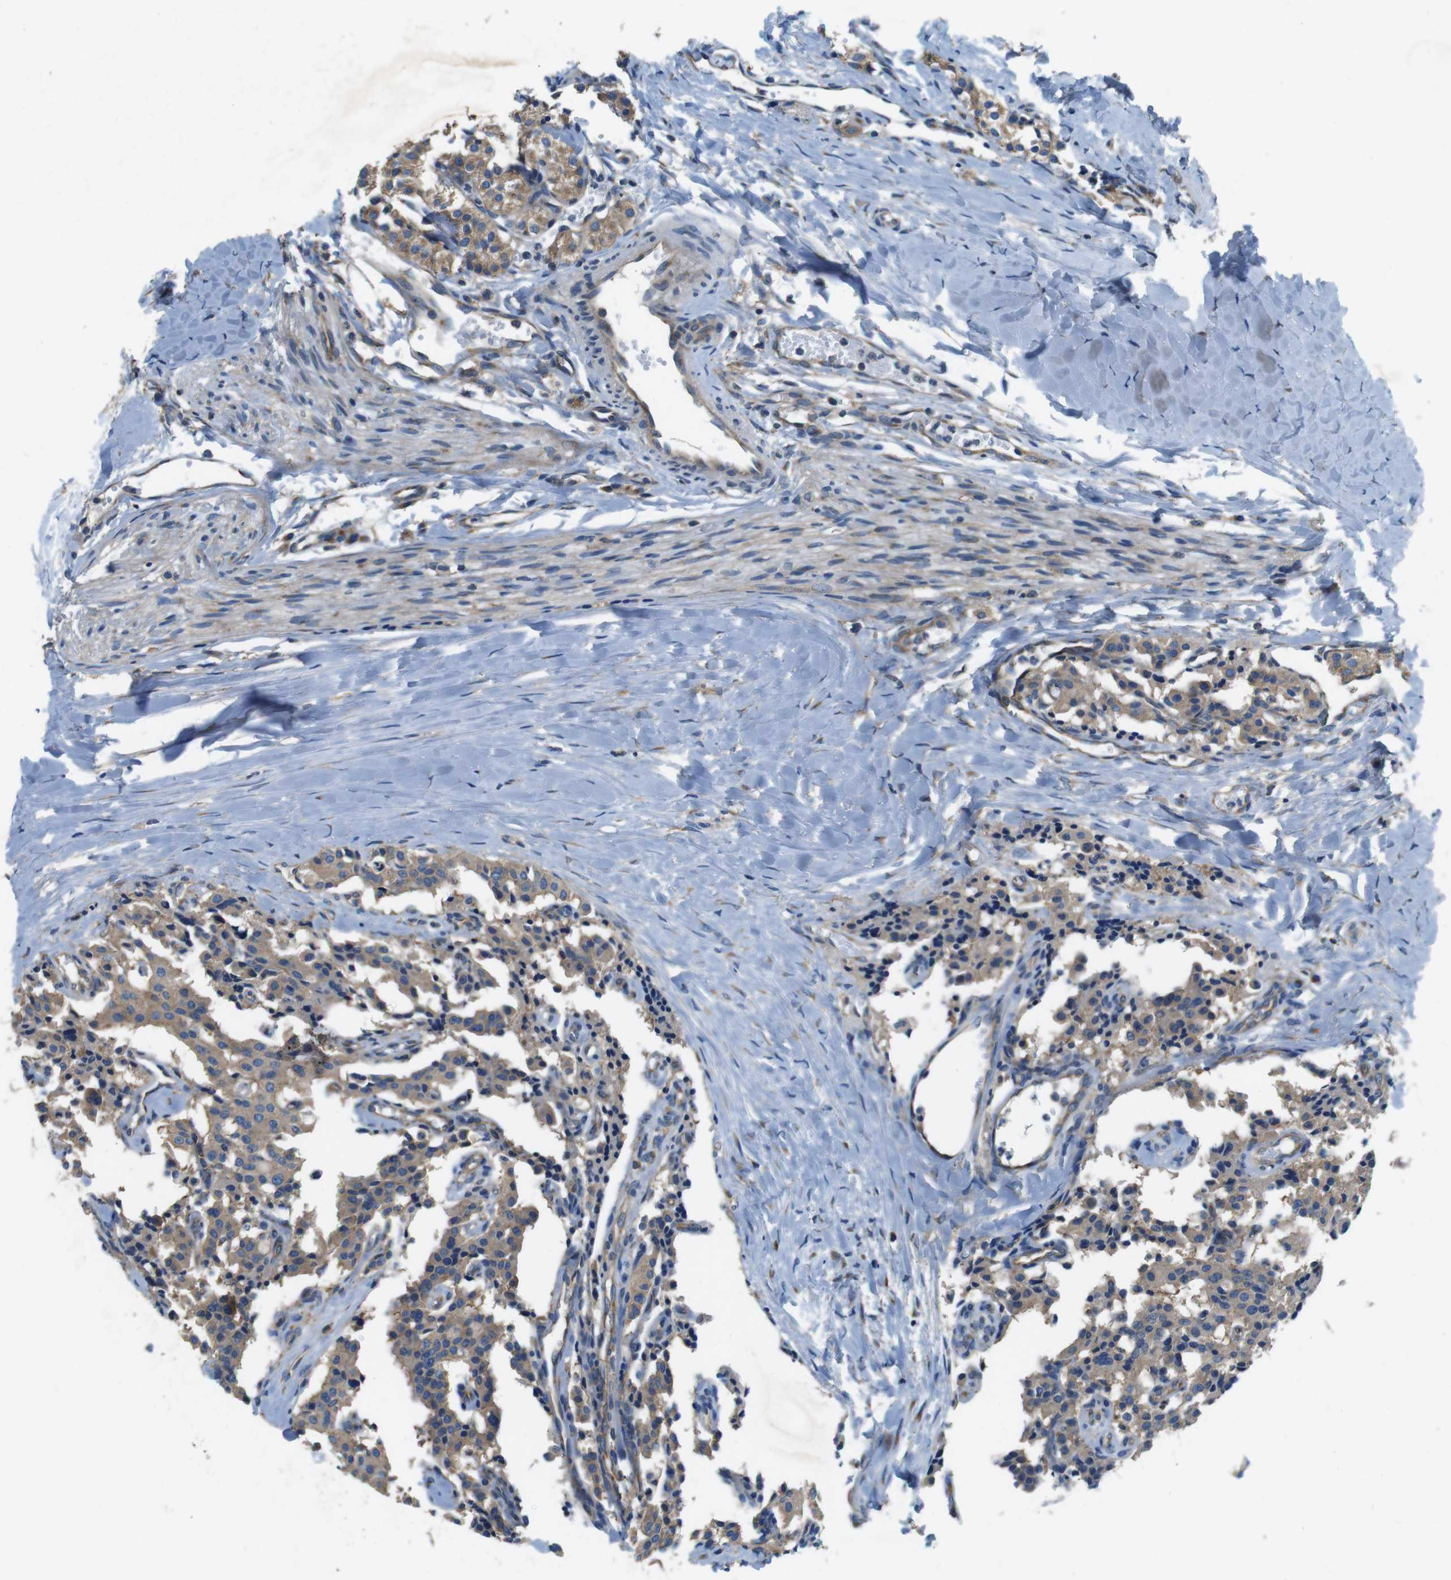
{"staining": {"intensity": "weak", "quantity": ">75%", "location": "cytoplasmic/membranous"}, "tissue": "carcinoid", "cell_type": "Tumor cells", "image_type": "cancer", "snomed": [{"axis": "morphology", "description": "Carcinoid, malignant, NOS"}, {"axis": "topography", "description": "Lung"}], "caption": "Tumor cells exhibit low levels of weak cytoplasmic/membranous positivity in approximately >75% of cells in human carcinoid.", "gene": "DENND4C", "patient": {"sex": "male", "age": 30}}